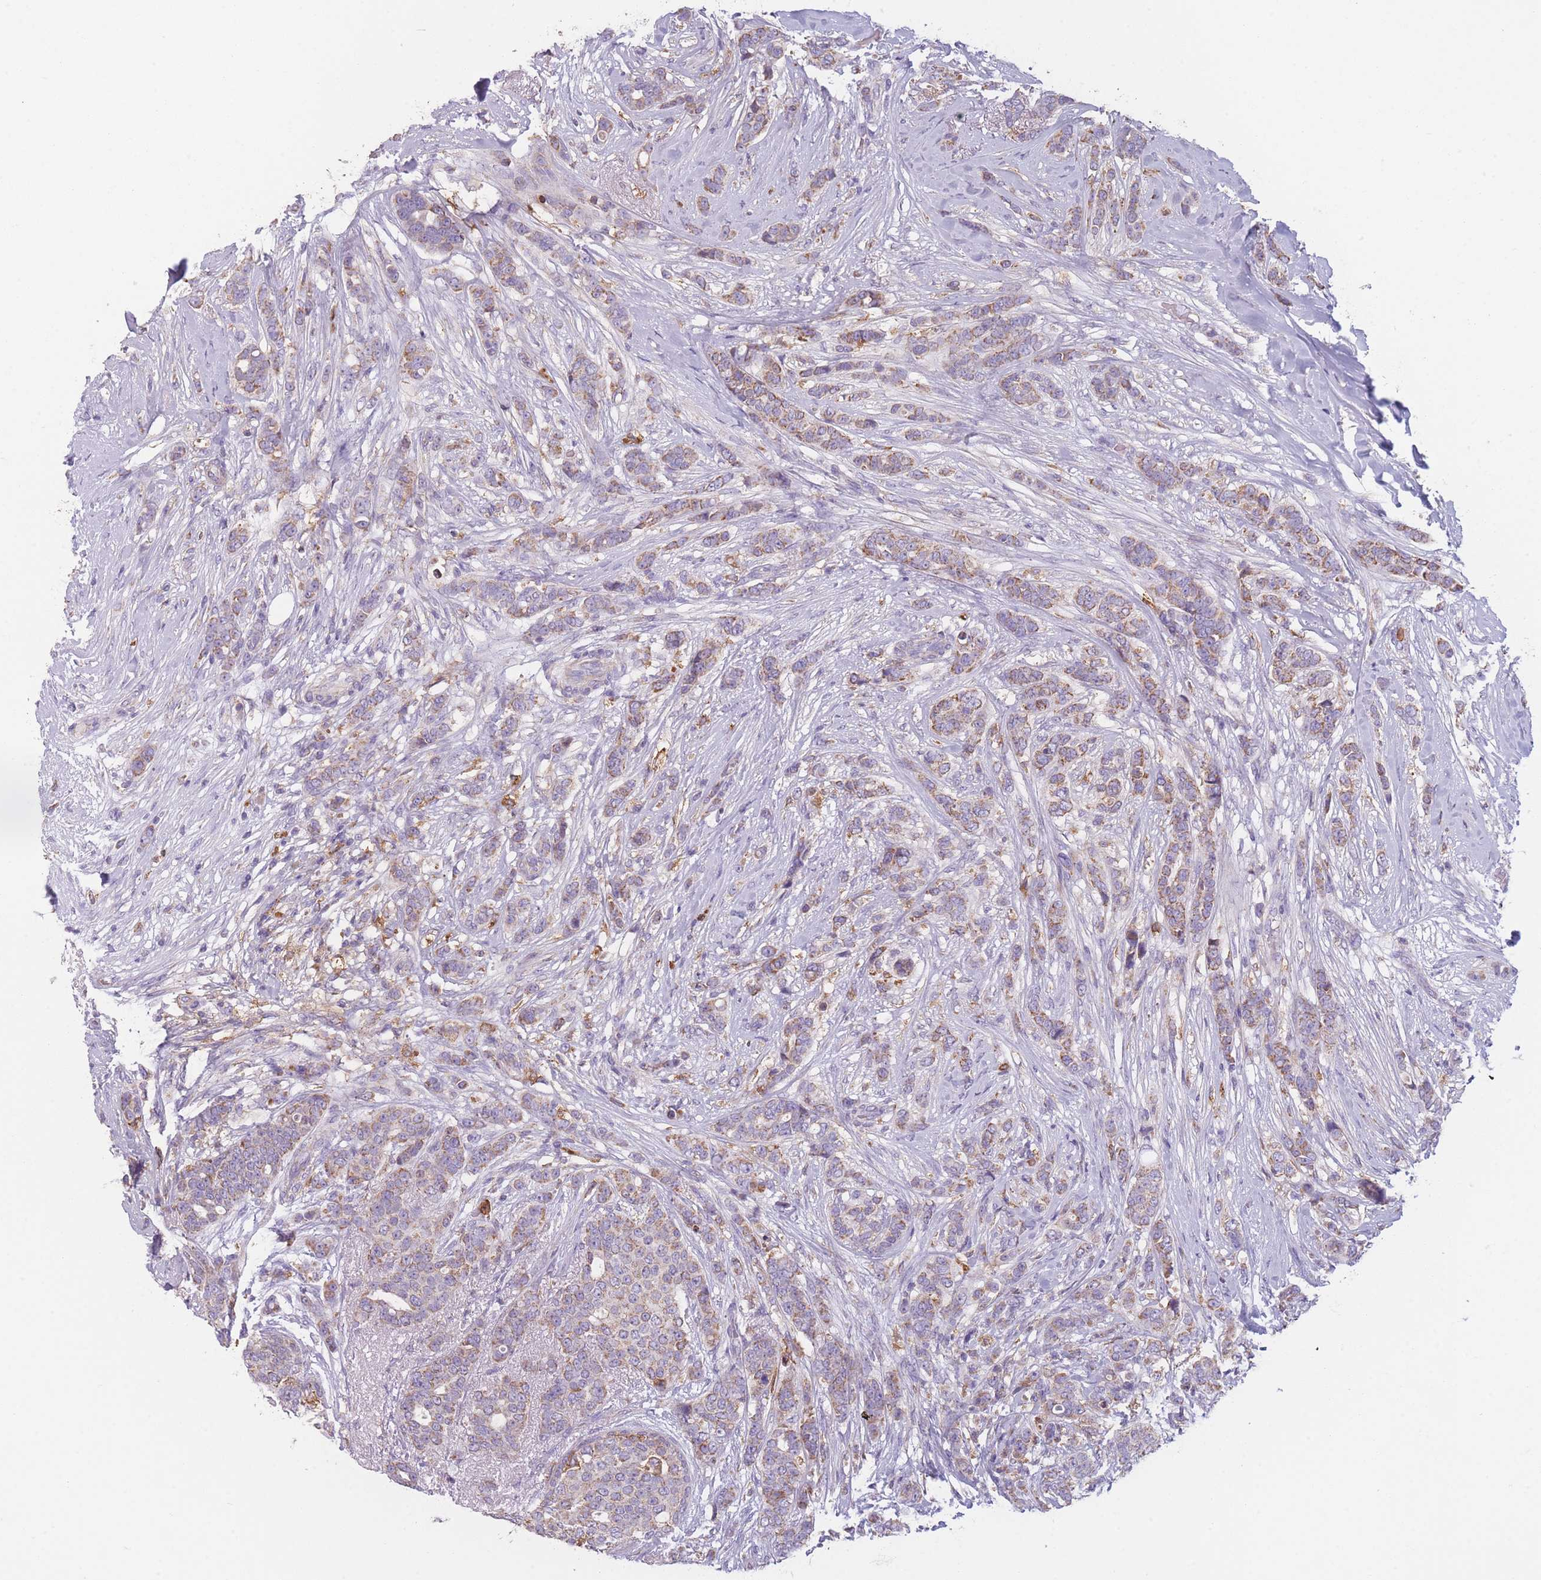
{"staining": {"intensity": "moderate", "quantity": "25%-75%", "location": "cytoplasmic/membranous"}, "tissue": "breast cancer", "cell_type": "Tumor cells", "image_type": "cancer", "snomed": [{"axis": "morphology", "description": "Lobular carcinoma"}, {"axis": "topography", "description": "Breast"}], "caption": "Protein staining of lobular carcinoma (breast) tissue exhibits moderate cytoplasmic/membranous positivity in approximately 25%-75% of tumor cells.", "gene": "PRAM1", "patient": {"sex": "female", "age": 51}}